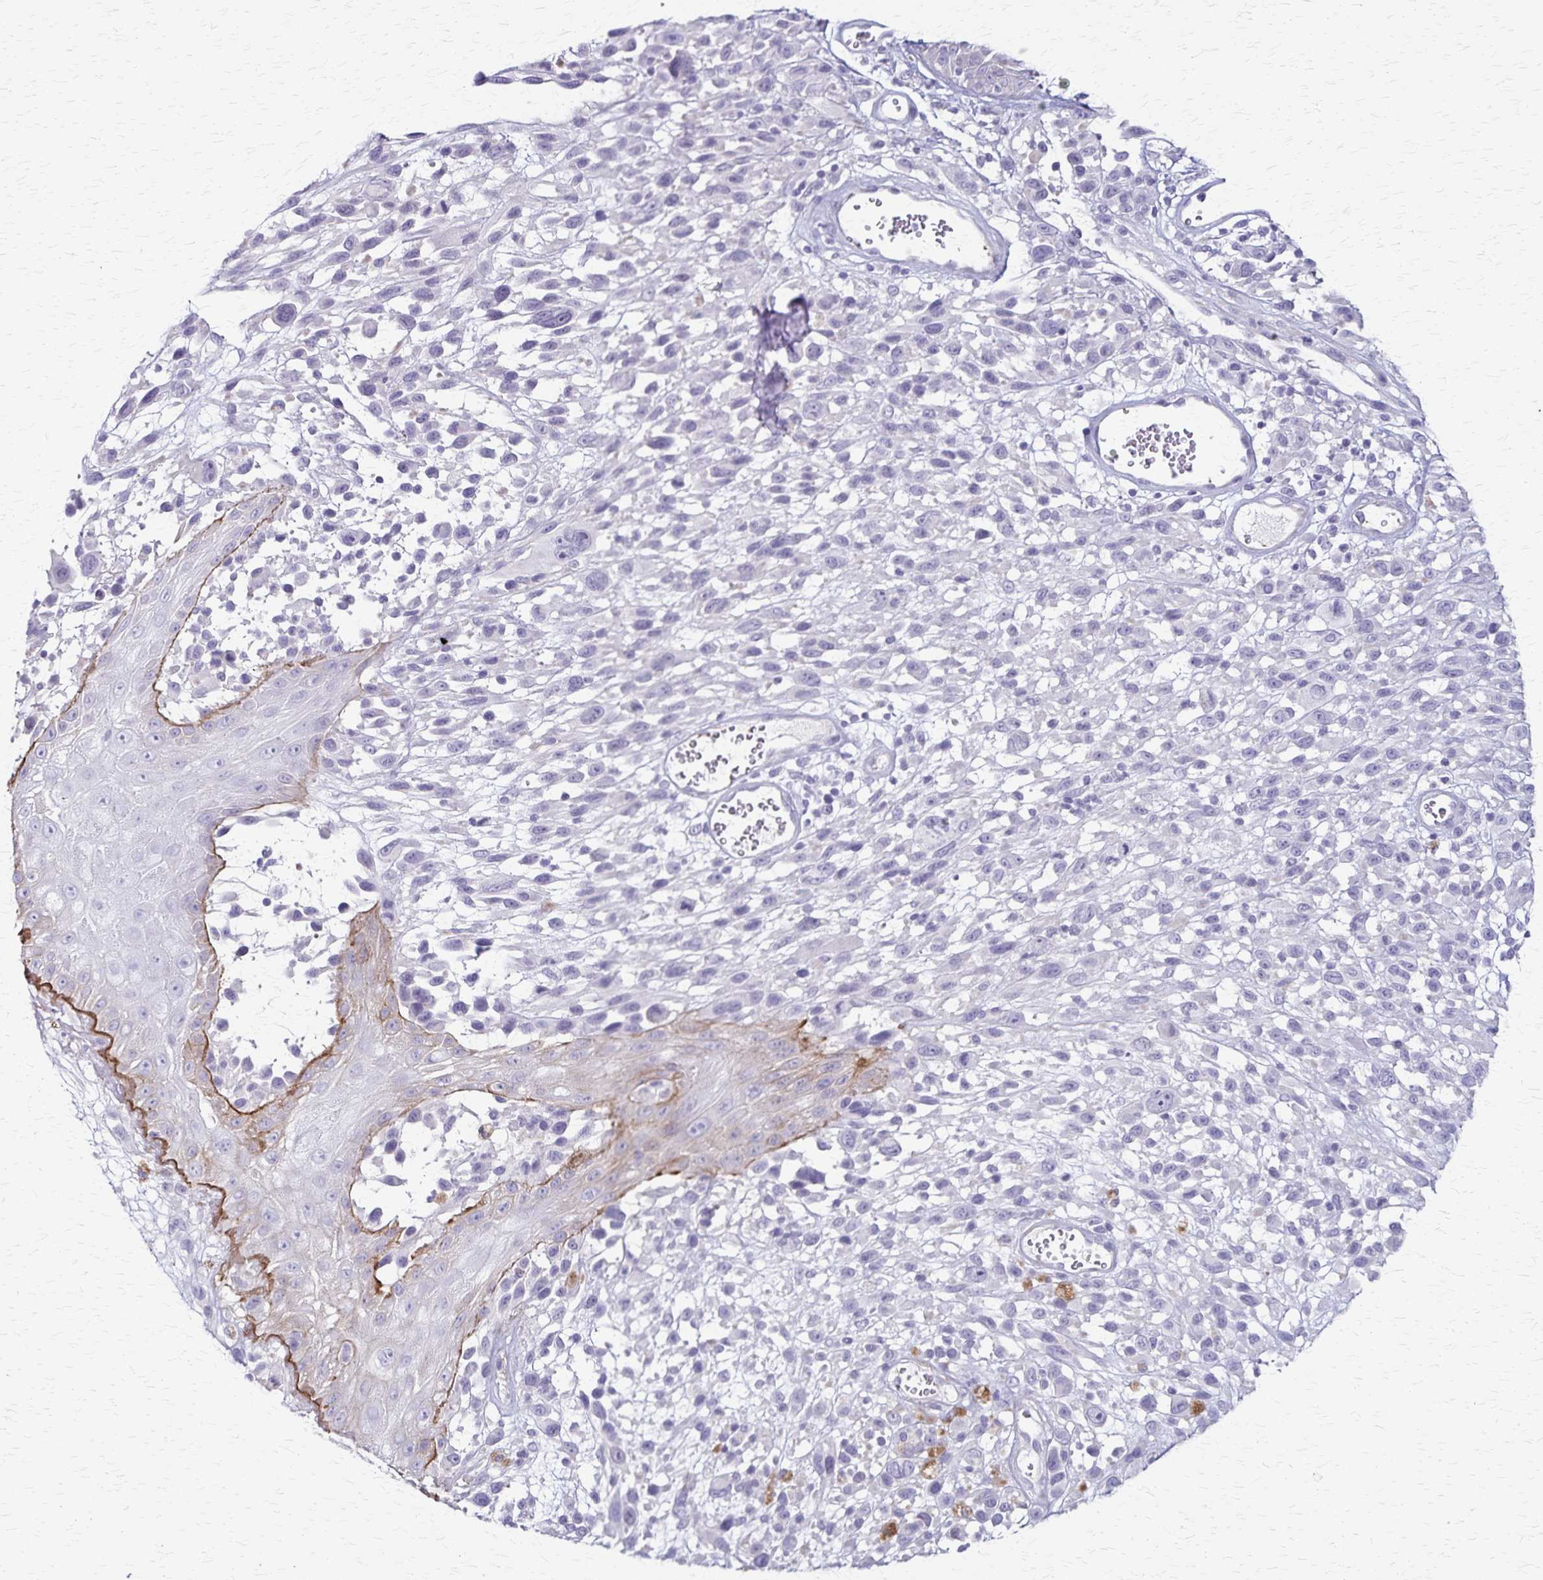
{"staining": {"intensity": "negative", "quantity": "none", "location": "none"}, "tissue": "melanoma", "cell_type": "Tumor cells", "image_type": "cancer", "snomed": [{"axis": "morphology", "description": "Malignant melanoma, NOS"}, {"axis": "topography", "description": "Skin"}], "caption": "A high-resolution photomicrograph shows IHC staining of malignant melanoma, which shows no significant staining in tumor cells.", "gene": "RASL10B", "patient": {"sex": "male", "age": 68}}